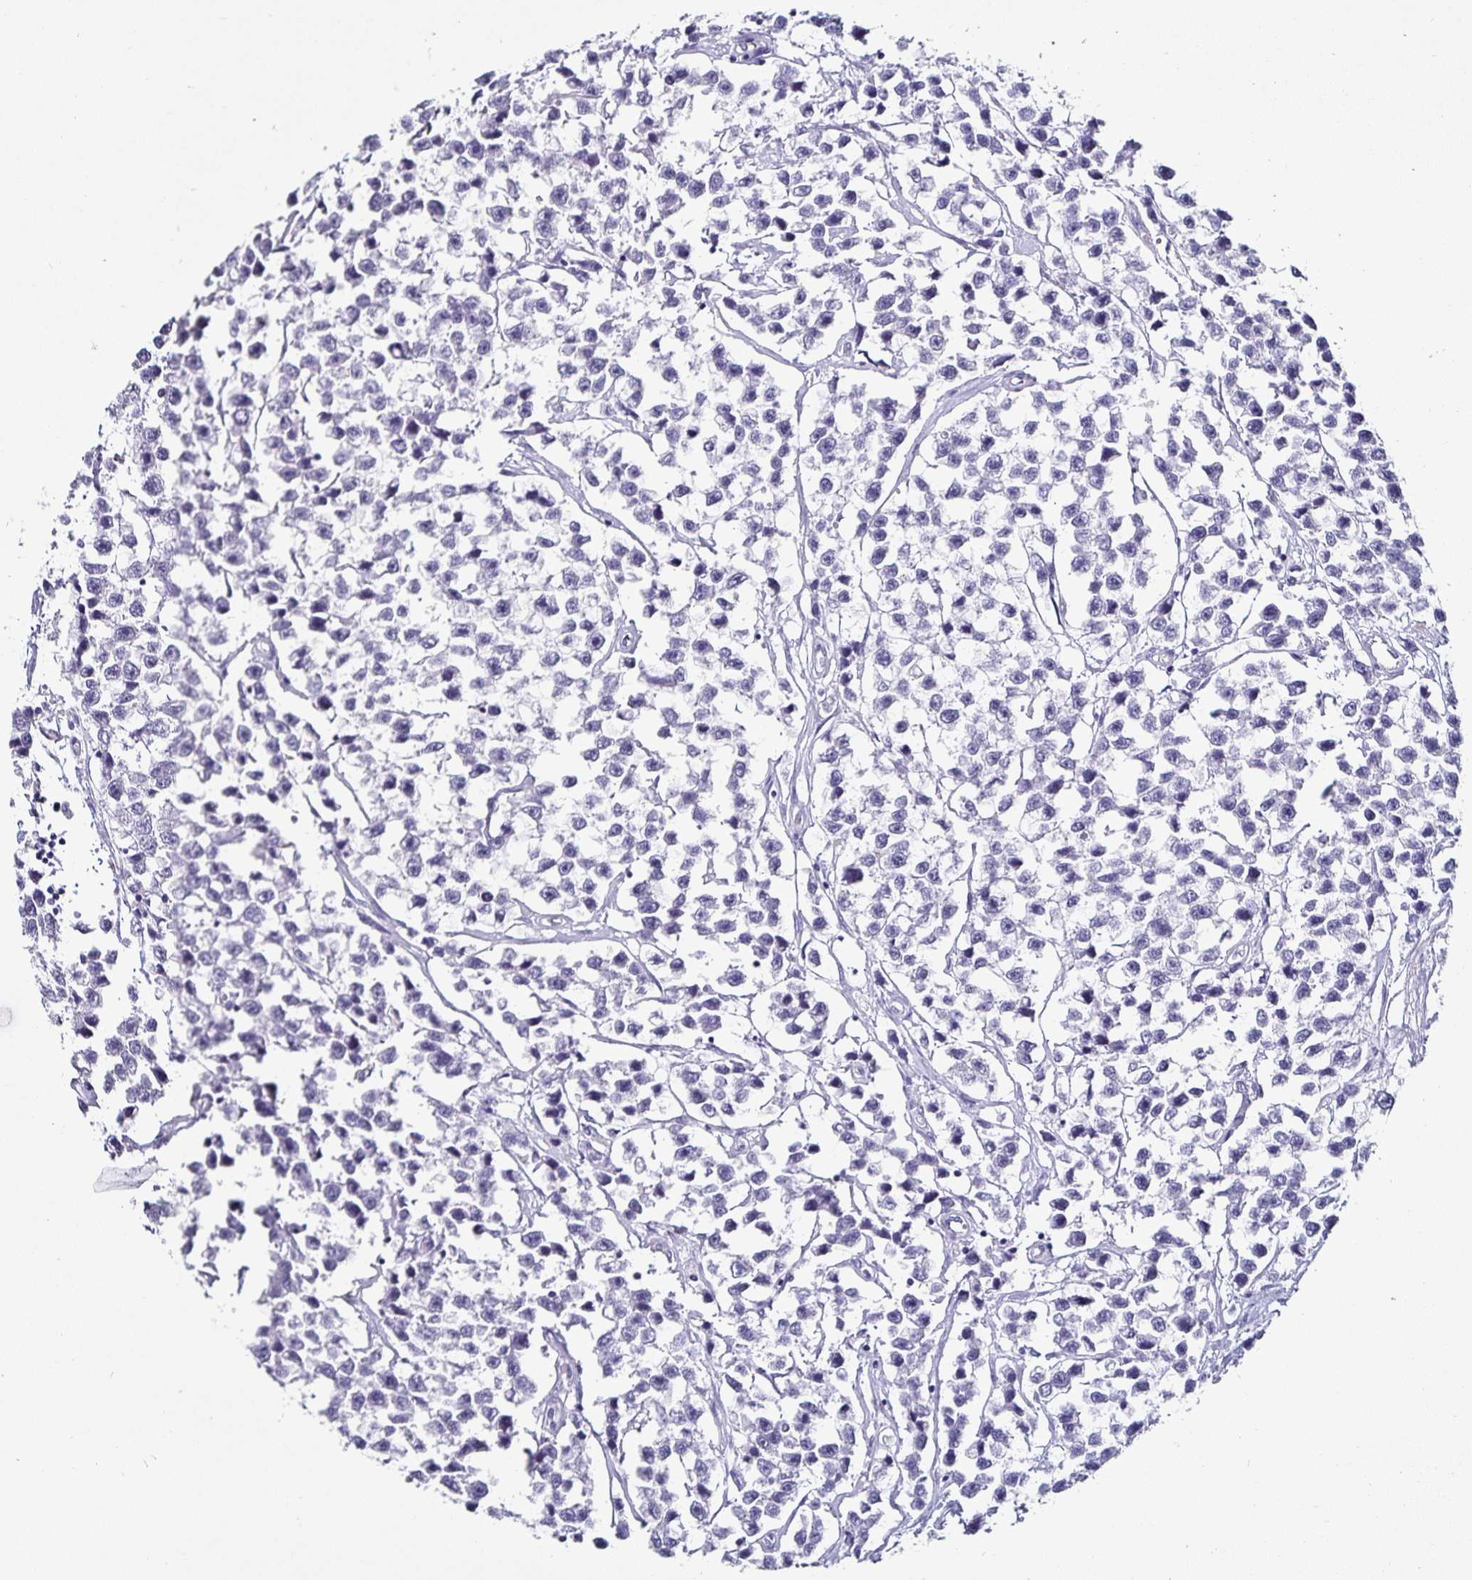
{"staining": {"intensity": "negative", "quantity": "none", "location": "none"}, "tissue": "testis cancer", "cell_type": "Tumor cells", "image_type": "cancer", "snomed": [{"axis": "morphology", "description": "Seminoma, NOS"}, {"axis": "topography", "description": "Testis"}], "caption": "This histopathology image is of seminoma (testis) stained with IHC to label a protein in brown with the nuclei are counter-stained blue. There is no staining in tumor cells.", "gene": "TSPAN7", "patient": {"sex": "male", "age": 26}}